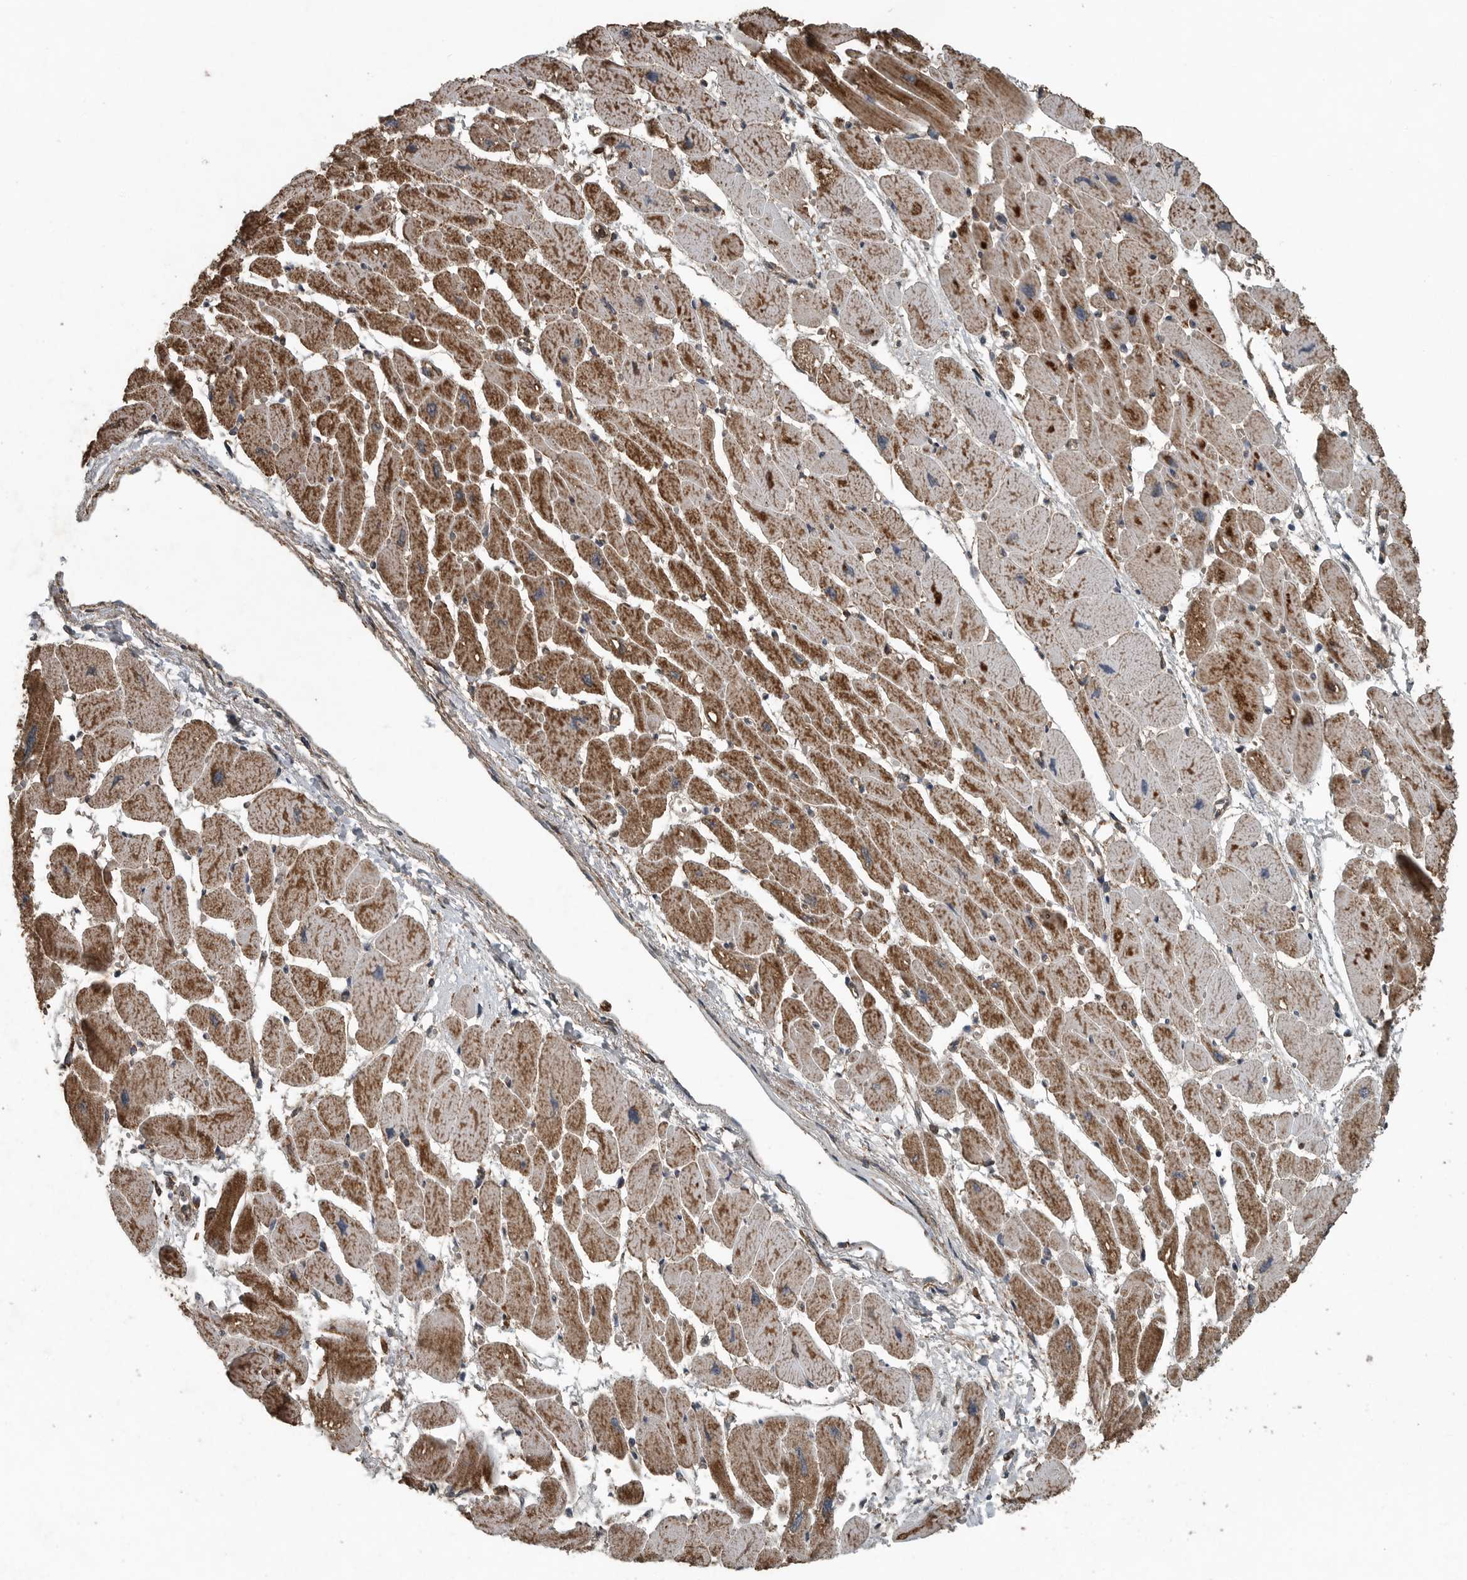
{"staining": {"intensity": "strong", "quantity": ">75%", "location": "cytoplasmic/membranous"}, "tissue": "heart muscle", "cell_type": "Cardiomyocytes", "image_type": "normal", "snomed": [{"axis": "morphology", "description": "Normal tissue, NOS"}, {"axis": "topography", "description": "Heart"}], "caption": "Strong cytoplasmic/membranous protein positivity is appreciated in approximately >75% of cardiomyocytes in heart muscle.", "gene": "IL6ST", "patient": {"sex": "female", "age": 54}}